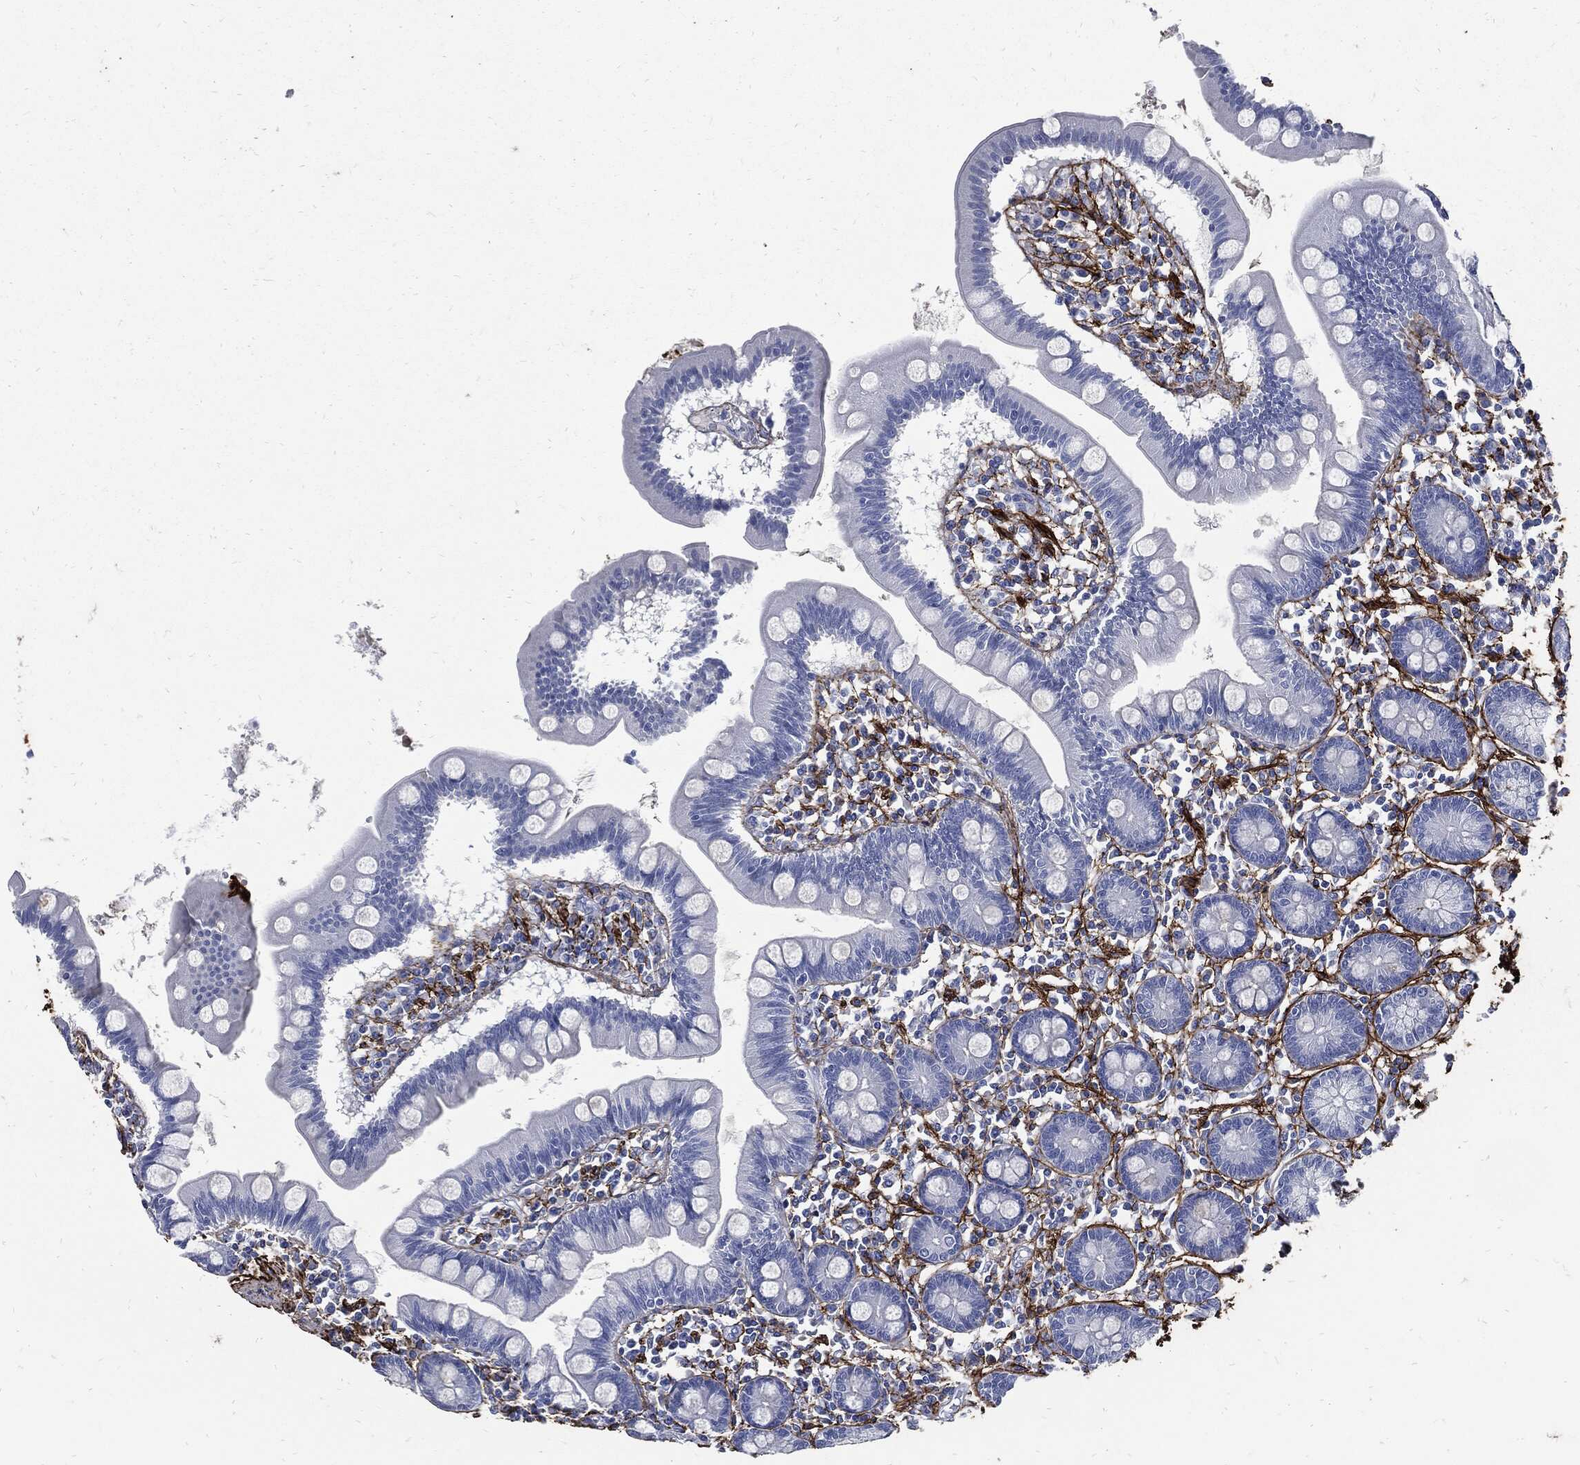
{"staining": {"intensity": "negative", "quantity": "none", "location": "none"}, "tissue": "small intestine", "cell_type": "Glandular cells", "image_type": "normal", "snomed": [{"axis": "morphology", "description": "Normal tissue, NOS"}, {"axis": "topography", "description": "Small intestine"}], "caption": "Small intestine stained for a protein using immunohistochemistry (IHC) exhibits no positivity glandular cells.", "gene": "FBN1", "patient": {"sex": "male", "age": 88}}